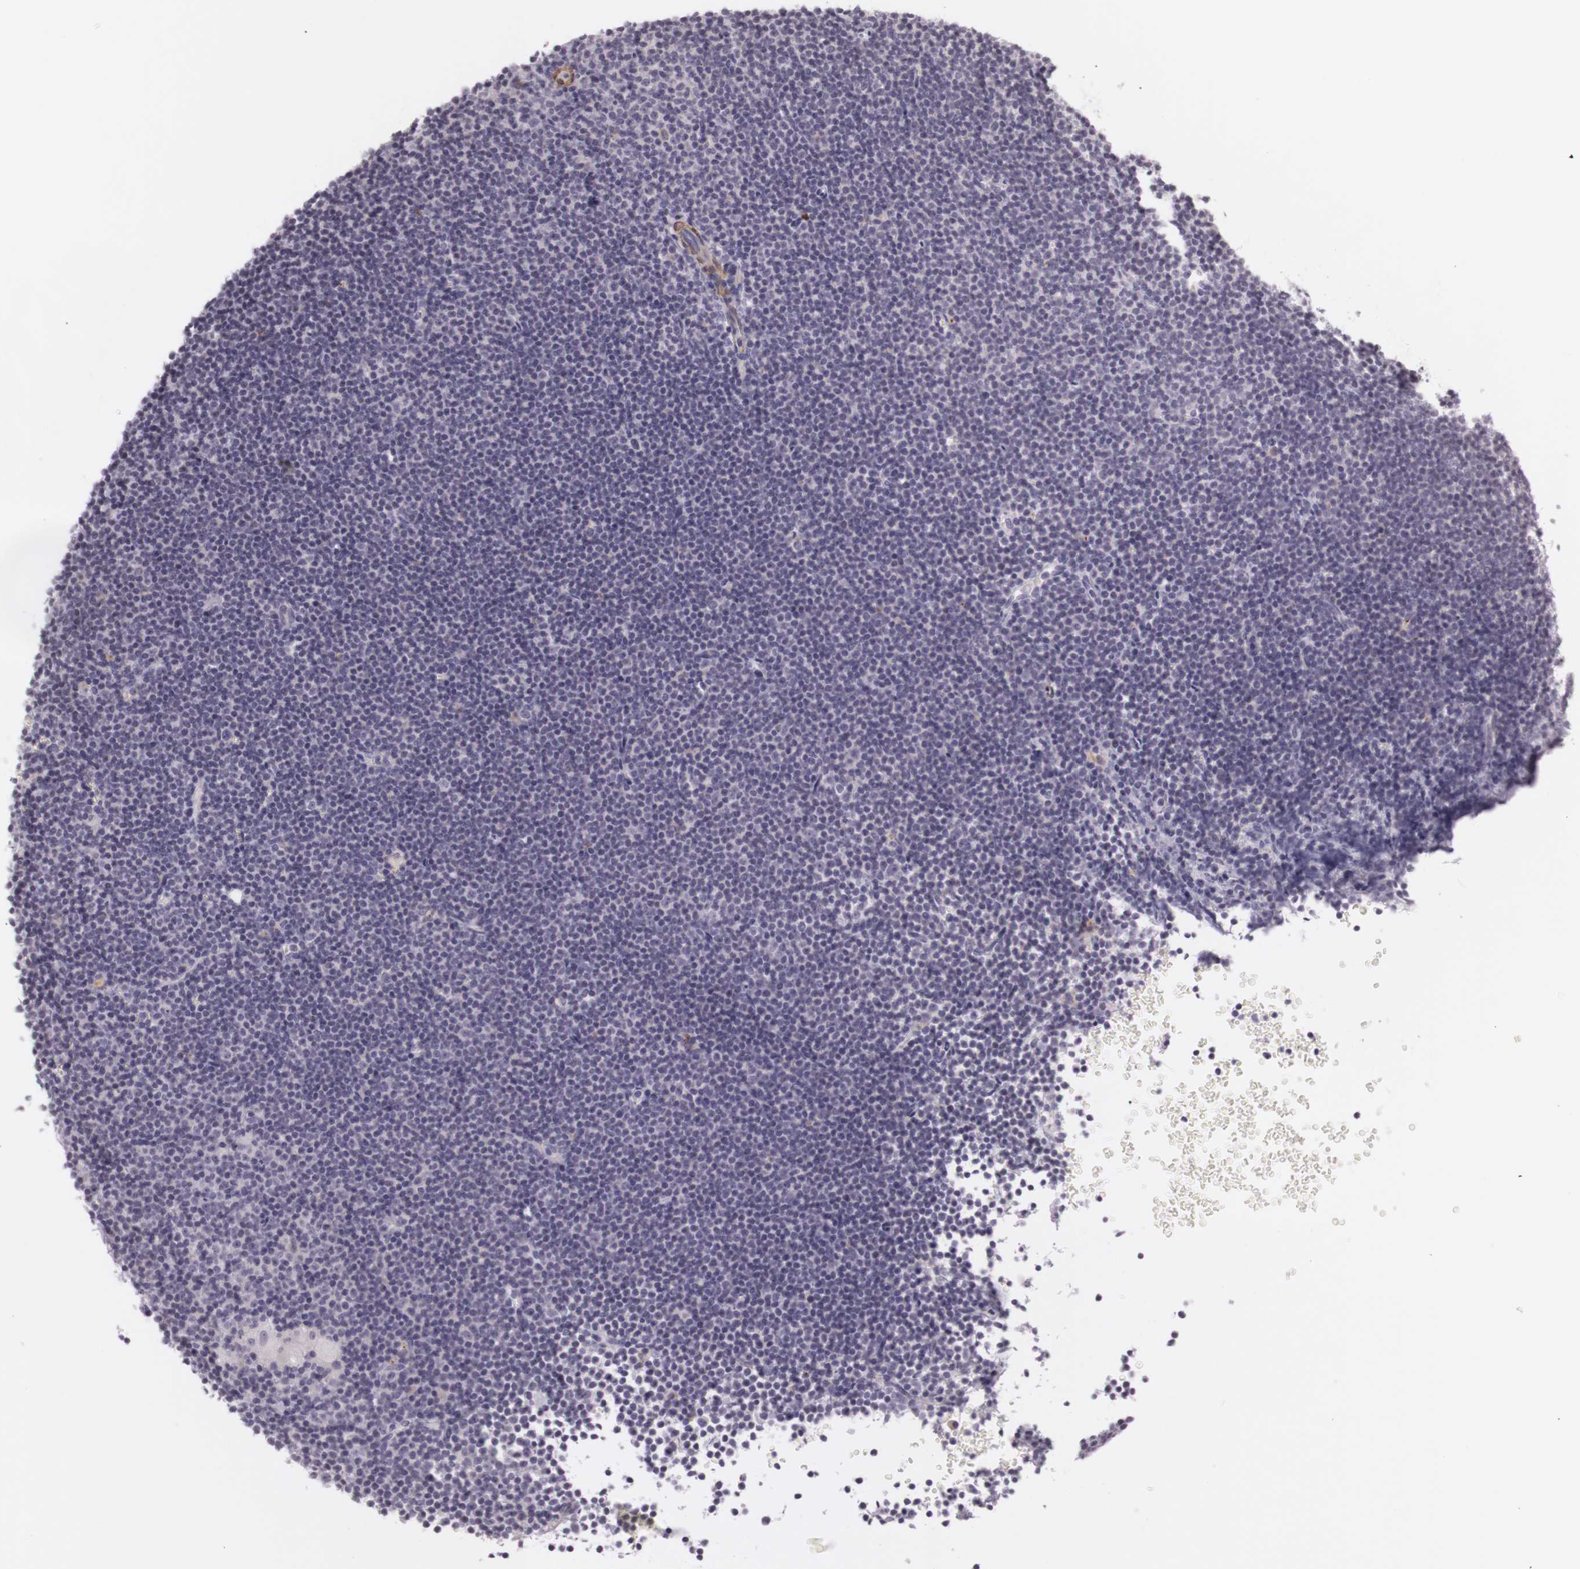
{"staining": {"intensity": "negative", "quantity": "none", "location": "none"}, "tissue": "lymphoma", "cell_type": "Tumor cells", "image_type": "cancer", "snomed": [{"axis": "morphology", "description": "Malignant lymphoma, non-Hodgkin's type, Low grade"}, {"axis": "topography", "description": "Lymph node"}], "caption": "Tumor cells are negative for protein expression in human lymphoma.", "gene": "CNTN2", "patient": {"sex": "female", "age": 69}}